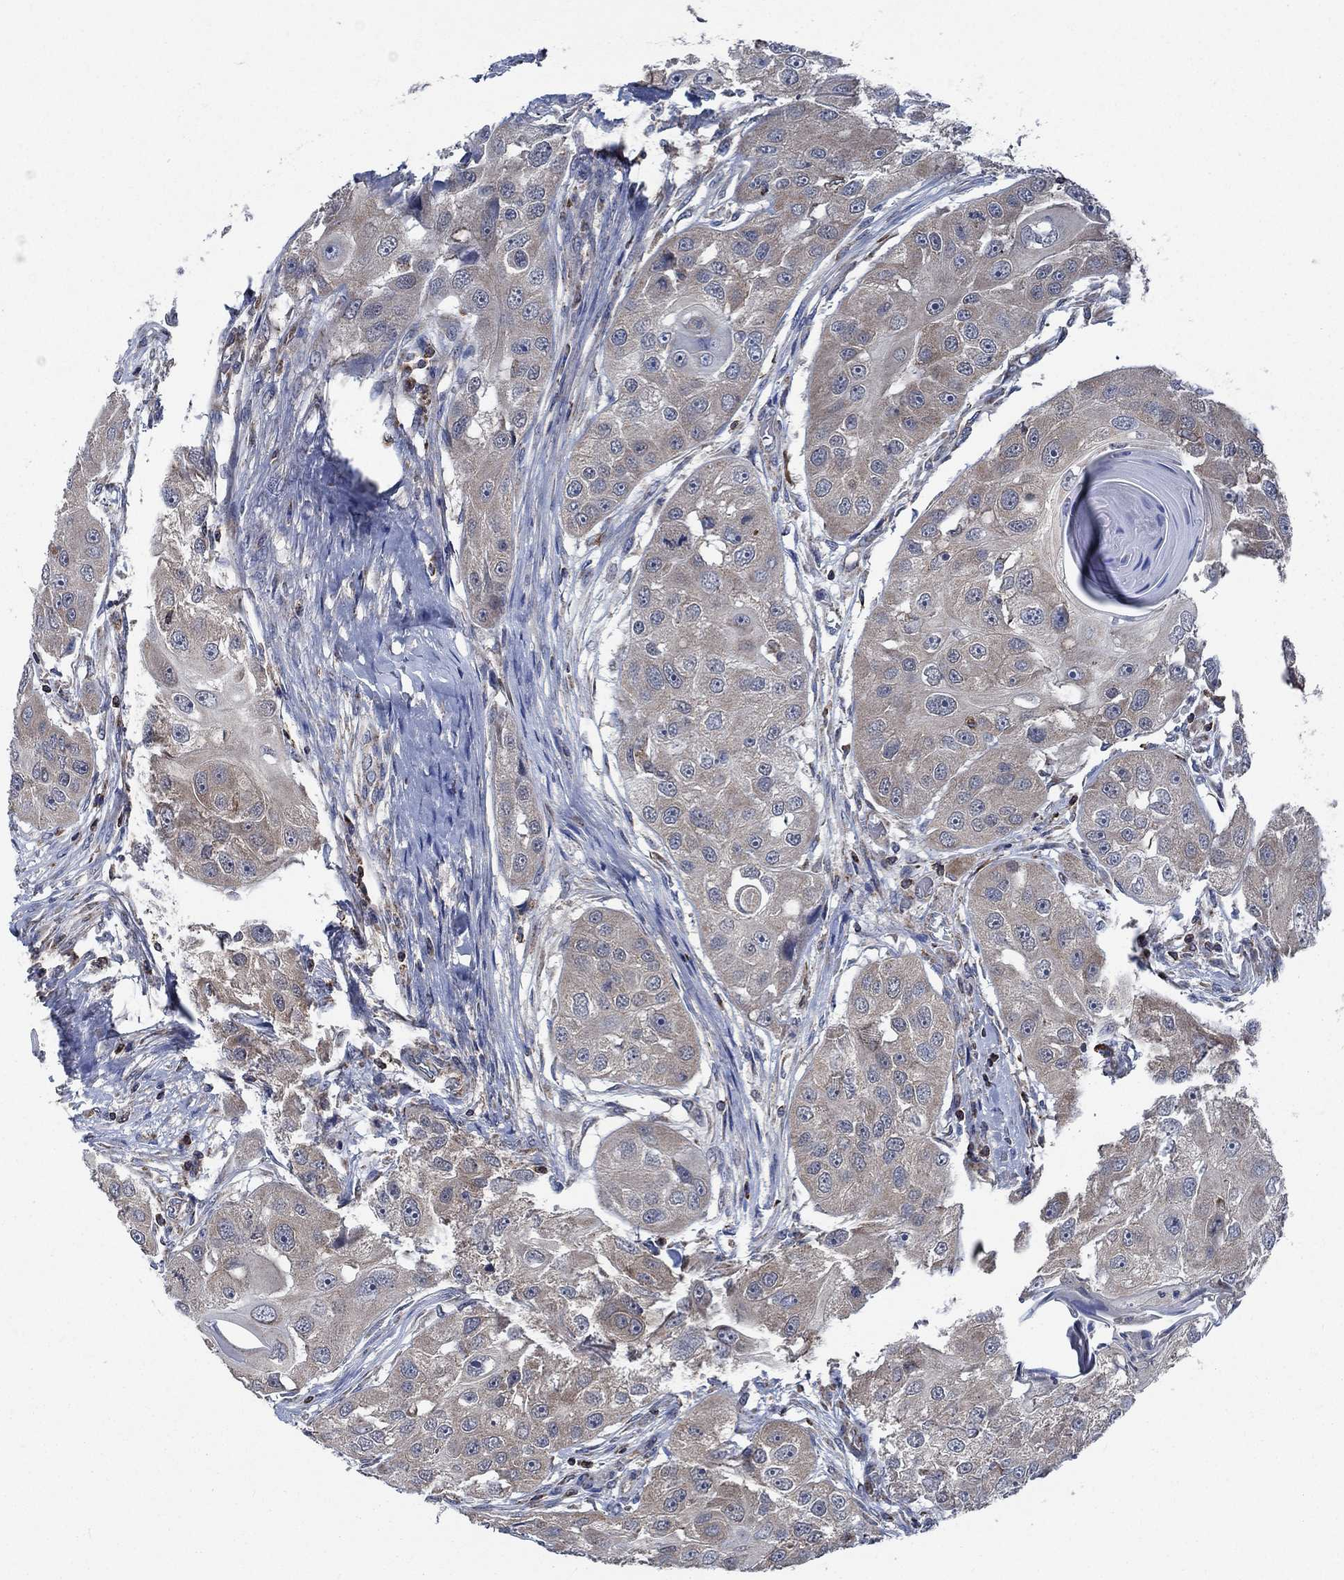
{"staining": {"intensity": "weak", "quantity": "25%-75%", "location": "cytoplasmic/membranous"}, "tissue": "head and neck cancer", "cell_type": "Tumor cells", "image_type": "cancer", "snomed": [{"axis": "morphology", "description": "Normal tissue, NOS"}, {"axis": "morphology", "description": "Squamous cell carcinoma, NOS"}, {"axis": "topography", "description": "Skeletal muscle"}, {"axis": "topography", "description": "Head-Neck"}], "caption": "Tumor cells display low levels of weak cytoplasmic/membranous positivity in about 25%-75% of cells in head and neck cancer (squamous cell carcinoma). (Brightfield microscopy of DAB IHC at high magnification).", "gene": "STXBP6", "patient": {"sex": "male", "age": 51}}